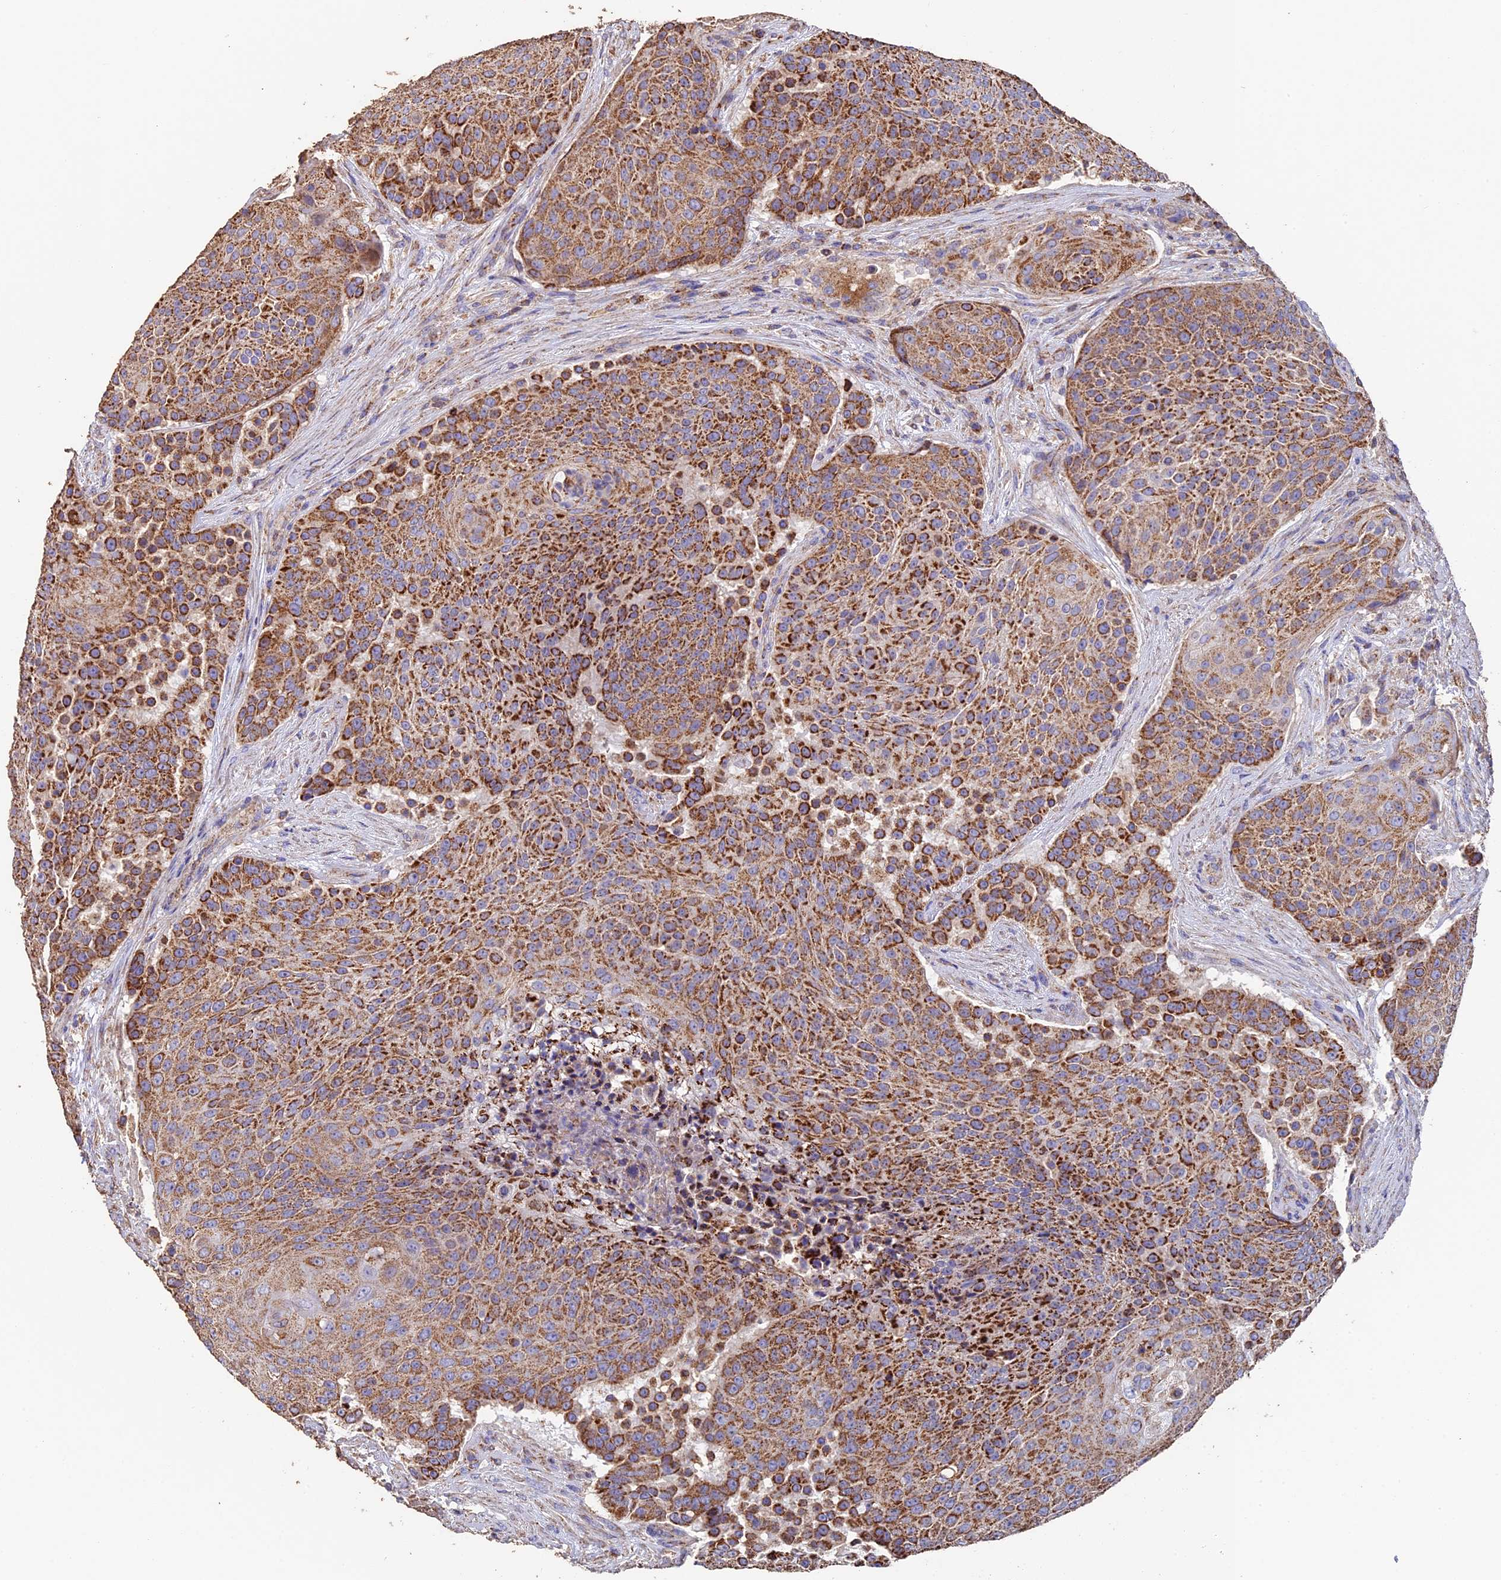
{"staining": {"intensity": "moderate", "quantity": ">75%", "location": "cytoplasmic/membranous"}, "tissue": "urothelial cancer", "cell_type": "Tumor cells", "image_type": "cancer", "snomed": [{"axis": "morphology", "description": "Urothelial carcinoma, High grade"}, {"axis": "topography", "description": "Urinary bladder"}], "caption": "This is a micrograph of IHC staining of urothelial cancer, which shows moderate expression in the cytoplasmic/membranous of tumor cells.", "gene": "ADAT1", "patient": {"sex": "female", "age": 63}}